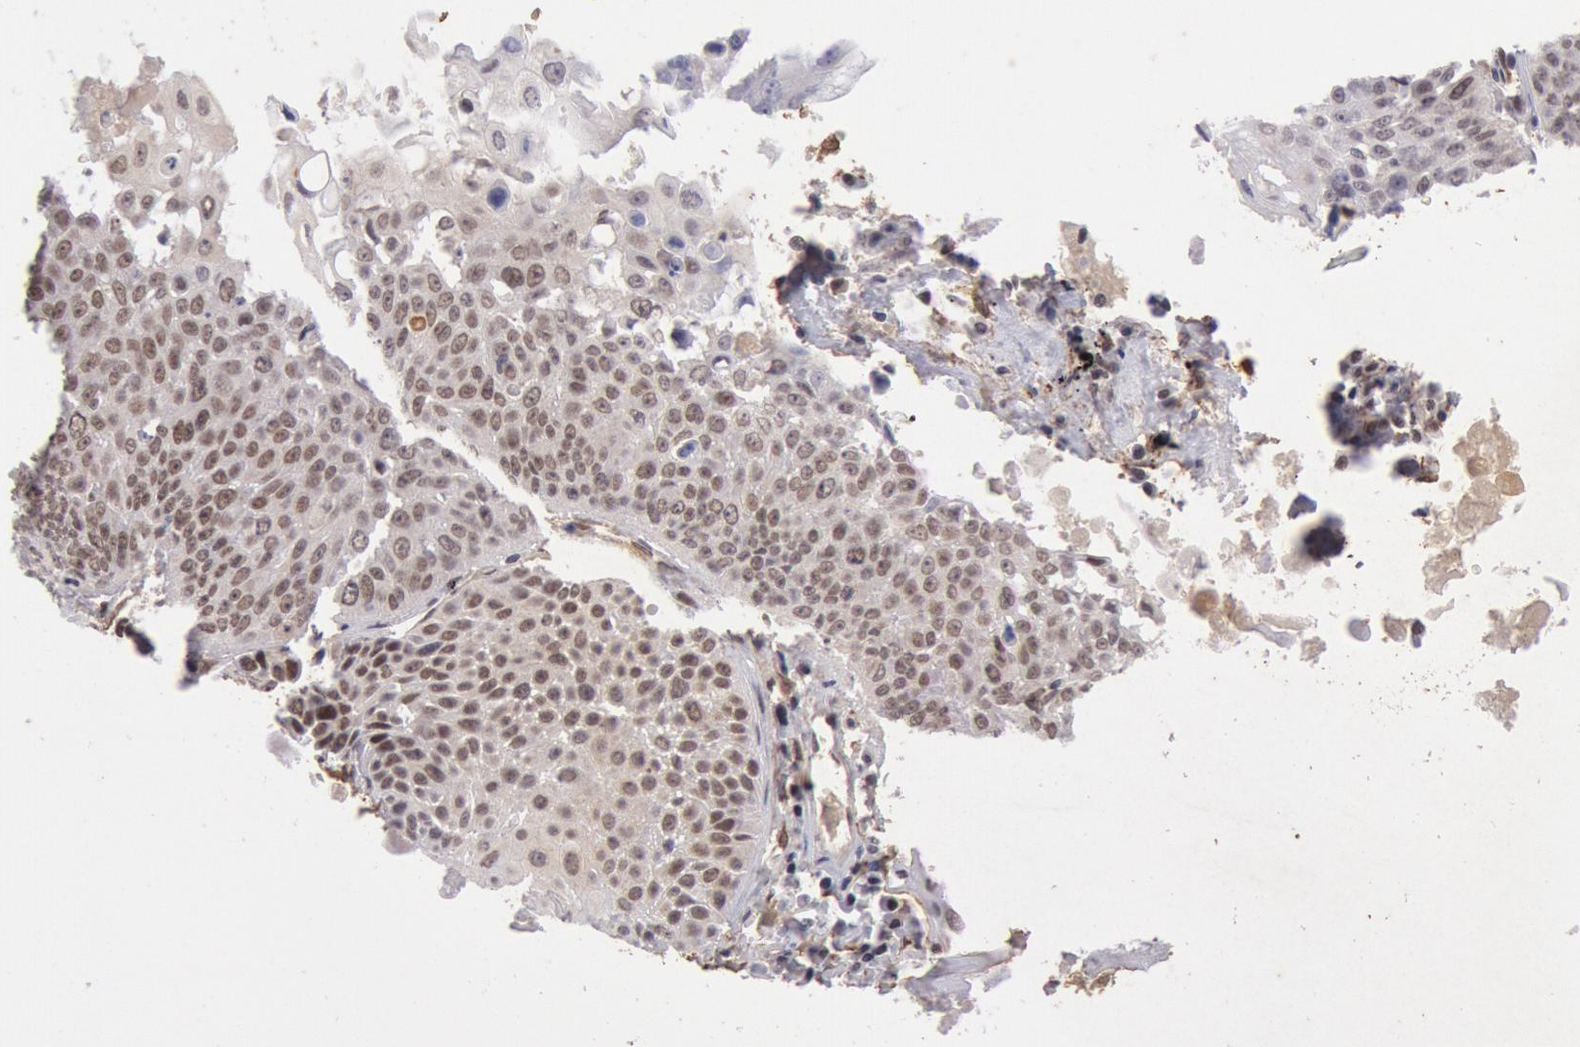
{"staining": {"intensity": "weak", "quantity": ">75%", "location": "cytoplasmic/membranous,nuclear"}, "tissue": "lung cancer", "cell_type": "Tumor cells", "image_type": "cancer", "snomed": [{"axis": "morphology", "description": "Adenocarcinoma, NOS"}, {"axis": "topography", "description": "Lung"}], "caption": "Protein staining of lung cancer (adenocarcinoma) tissue shows weak cytoplasmic/membranous and nuclear expression in about >75% of tumor cells.", "gene": "CDKN2B", "patient": {"sex": "male", "age": 60}}